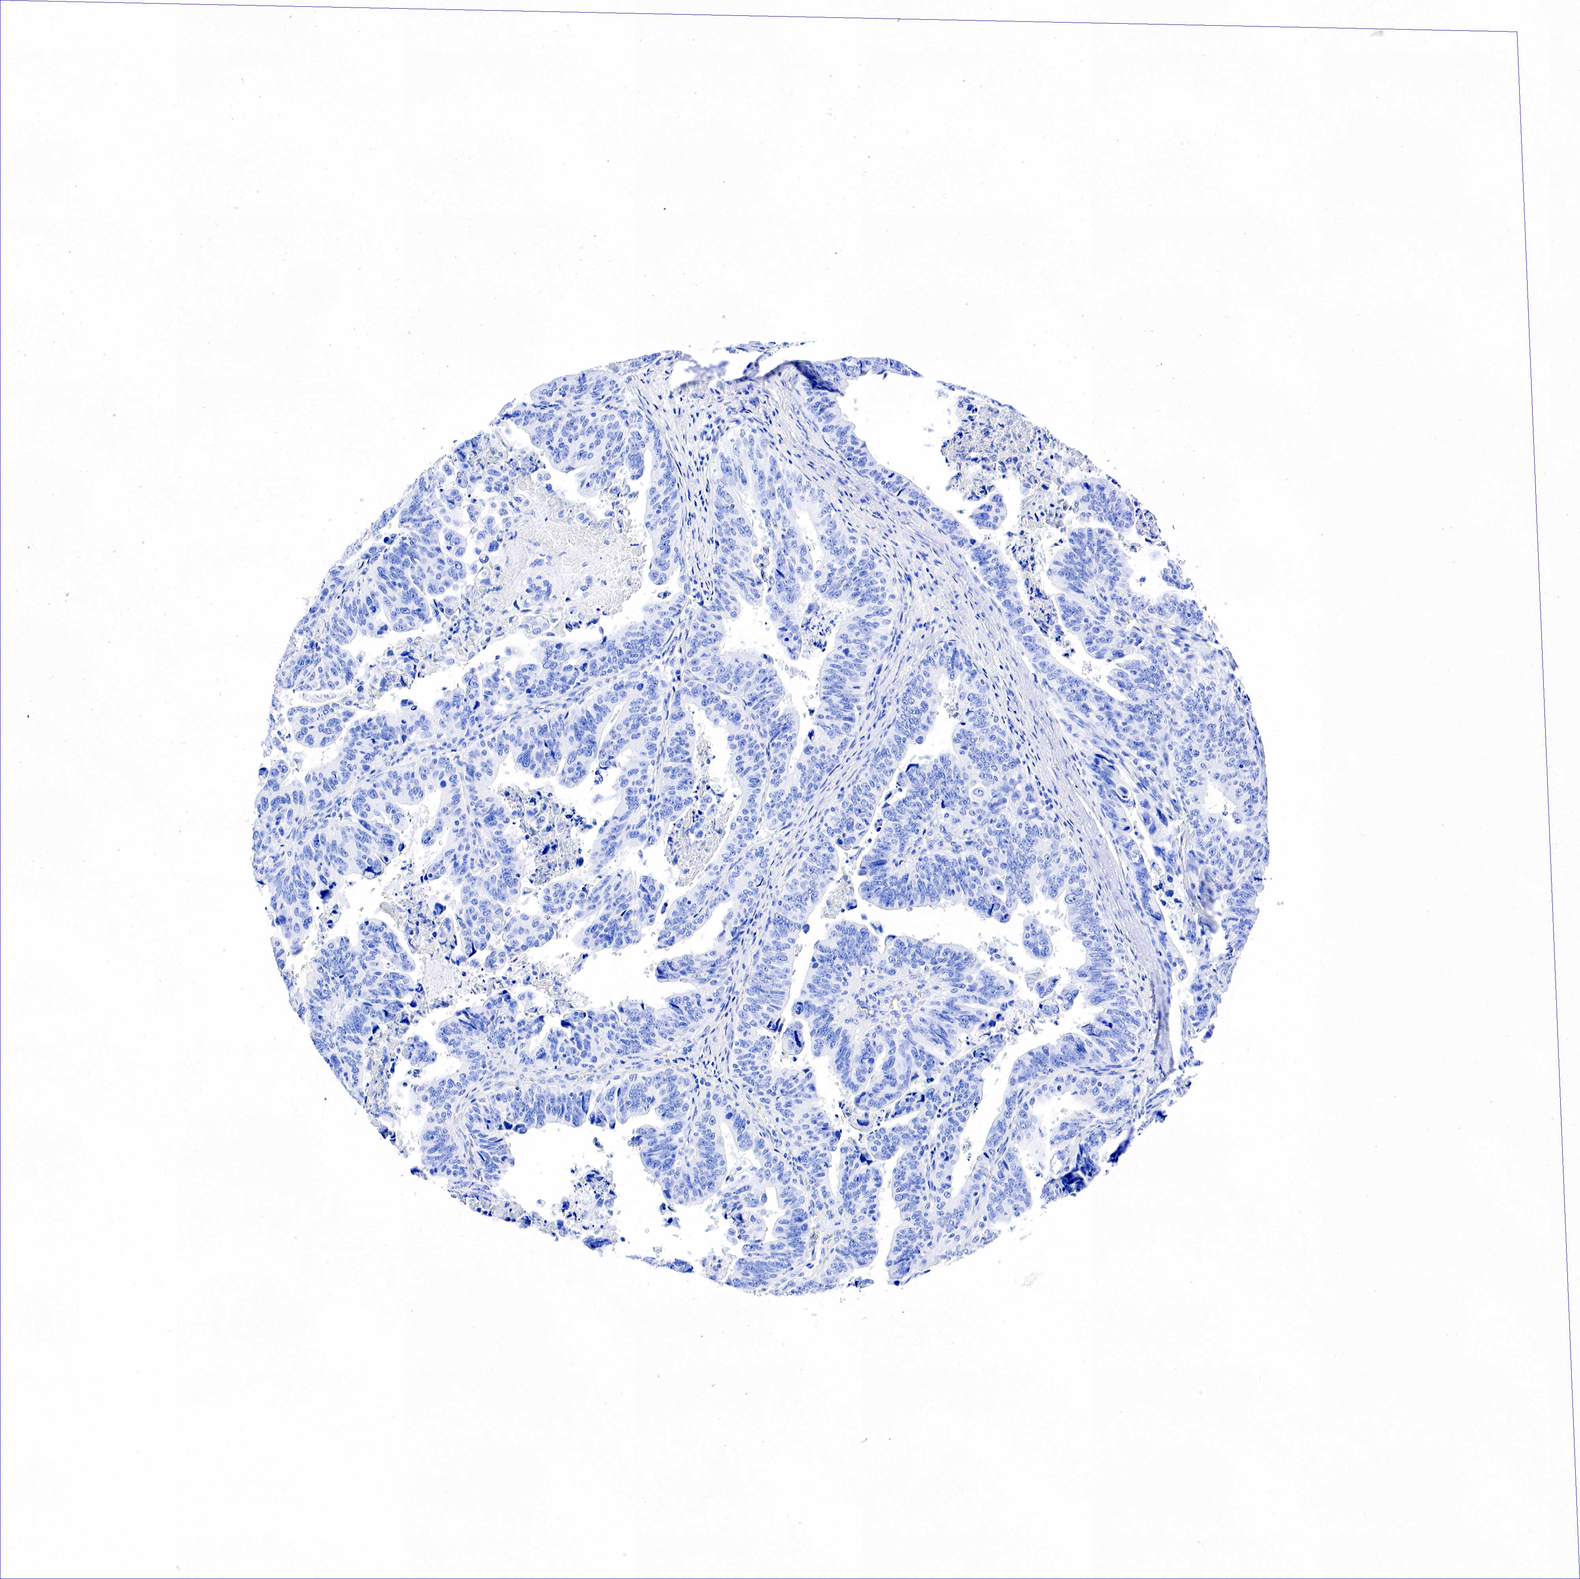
{"staining": {"intensity": "negative", "quantity": "none", "location": "none"}, "tissue": "stomach cancer", "cell_type": "Tumor cells", "image_type": "cancer", "snomed": [{"axis": "morphology", "description": "Adenocarcinoma, NOS"}, {"axis": "topography", "description": "Stomach, upper"}], "caption": "A high-resolution photomicrograph shows immunohistochemistry (IHC) staining of stomach cancer, which exhibits no significant staining in tumor cells.", "gene": "CHGA", "patient": {"sex": "female", "age": 50}}